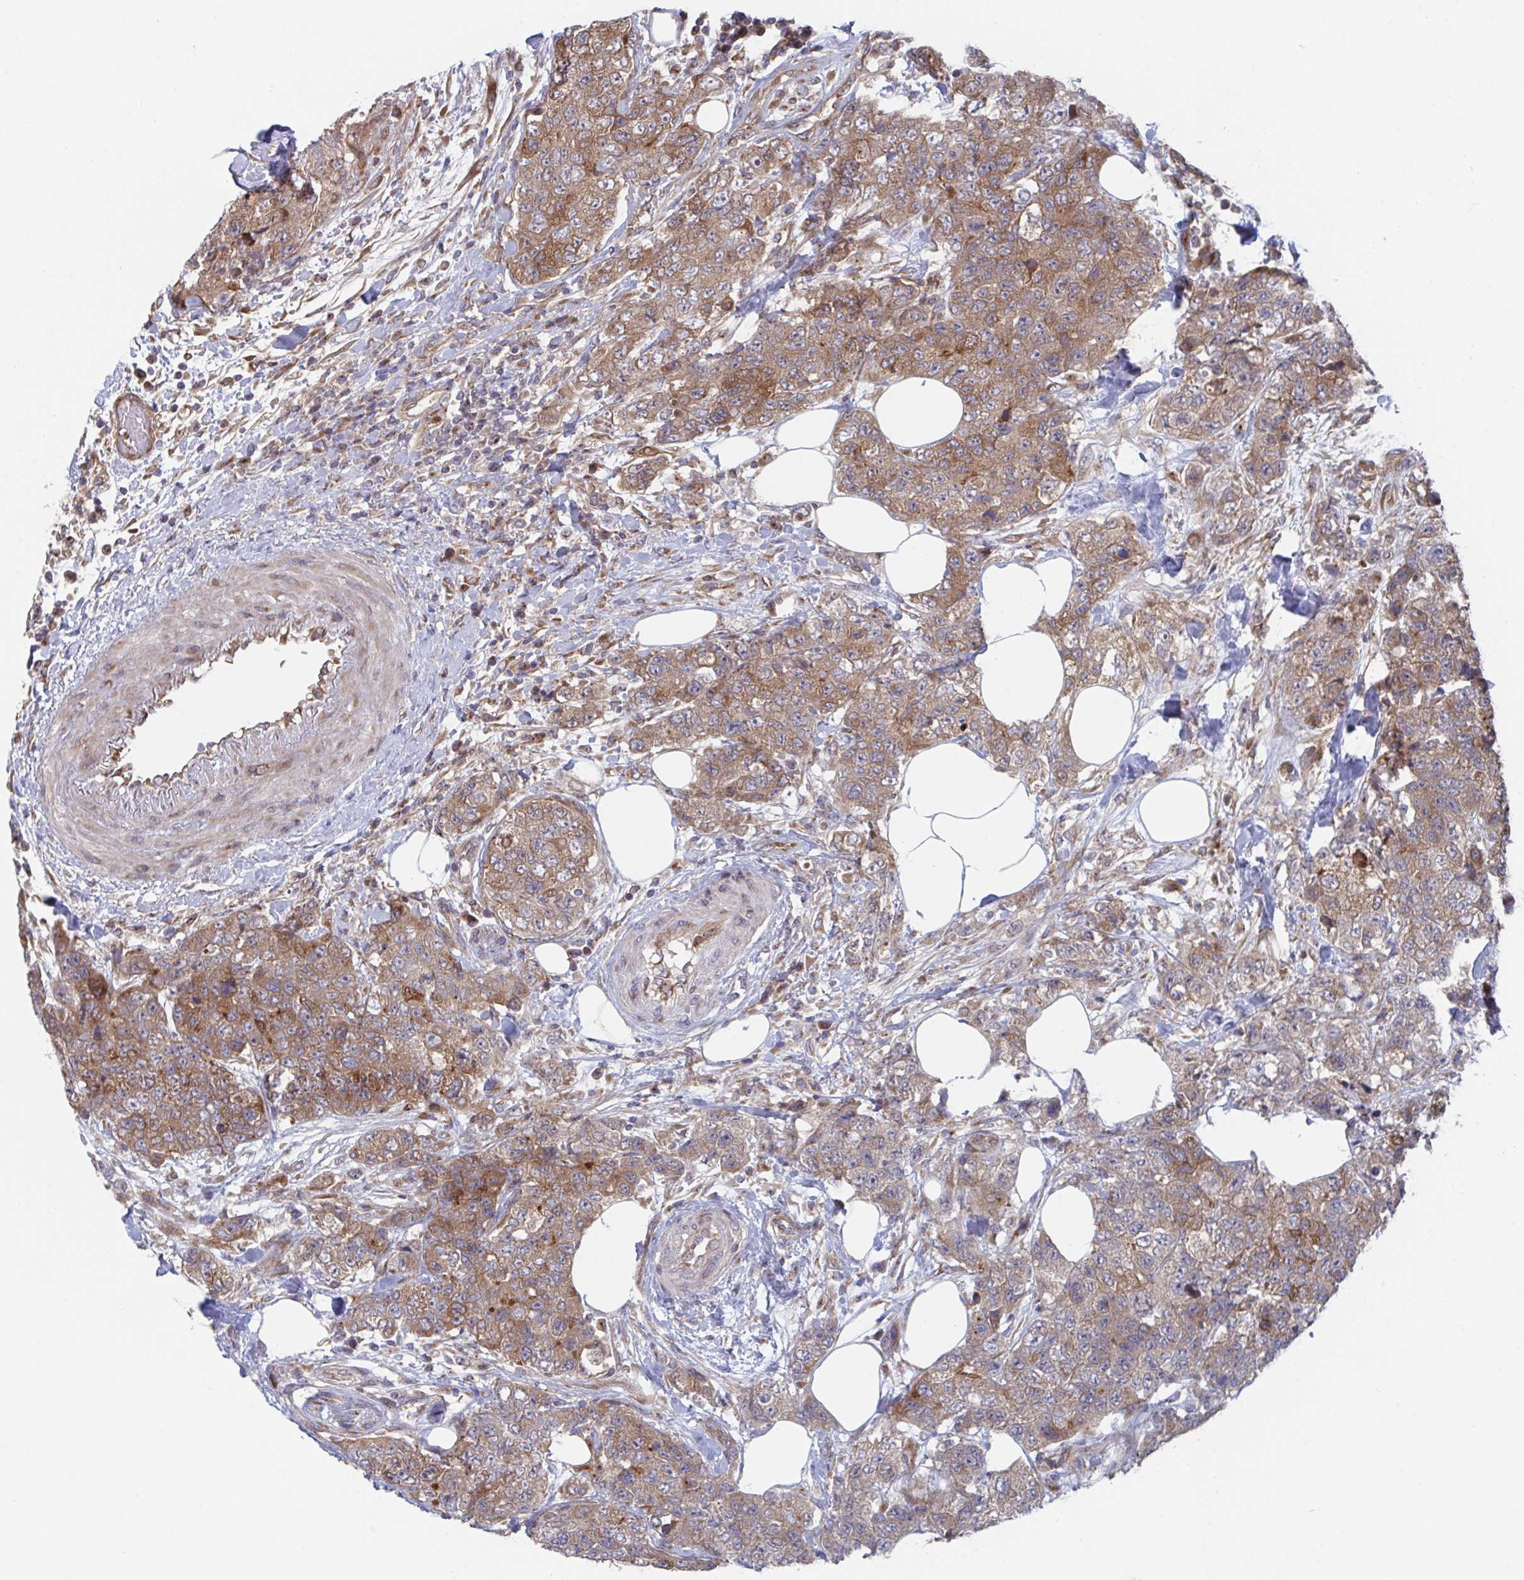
{"staining": {"intensity": "moderate", "quantity": ">75%", "location": "cytoplasmic/membranous"}, "tissue": "urothelial cancer", "cell_type": "Tumor cells", "image_type": "cancer", "snomed": [{"axis": "morphology", "description": "Urothelial carcinoma, High grade"}, {"axis": "topography", "description": "Urinary bladder"}], "caption": "Human urothelial cancer stained with a brown dye demonstrates moderate cytoplasmic/membranous positive expression in approximately >75% of tumor cells.", "gene": "FJX1", "patient": {"sex": "female", "age": 78}}